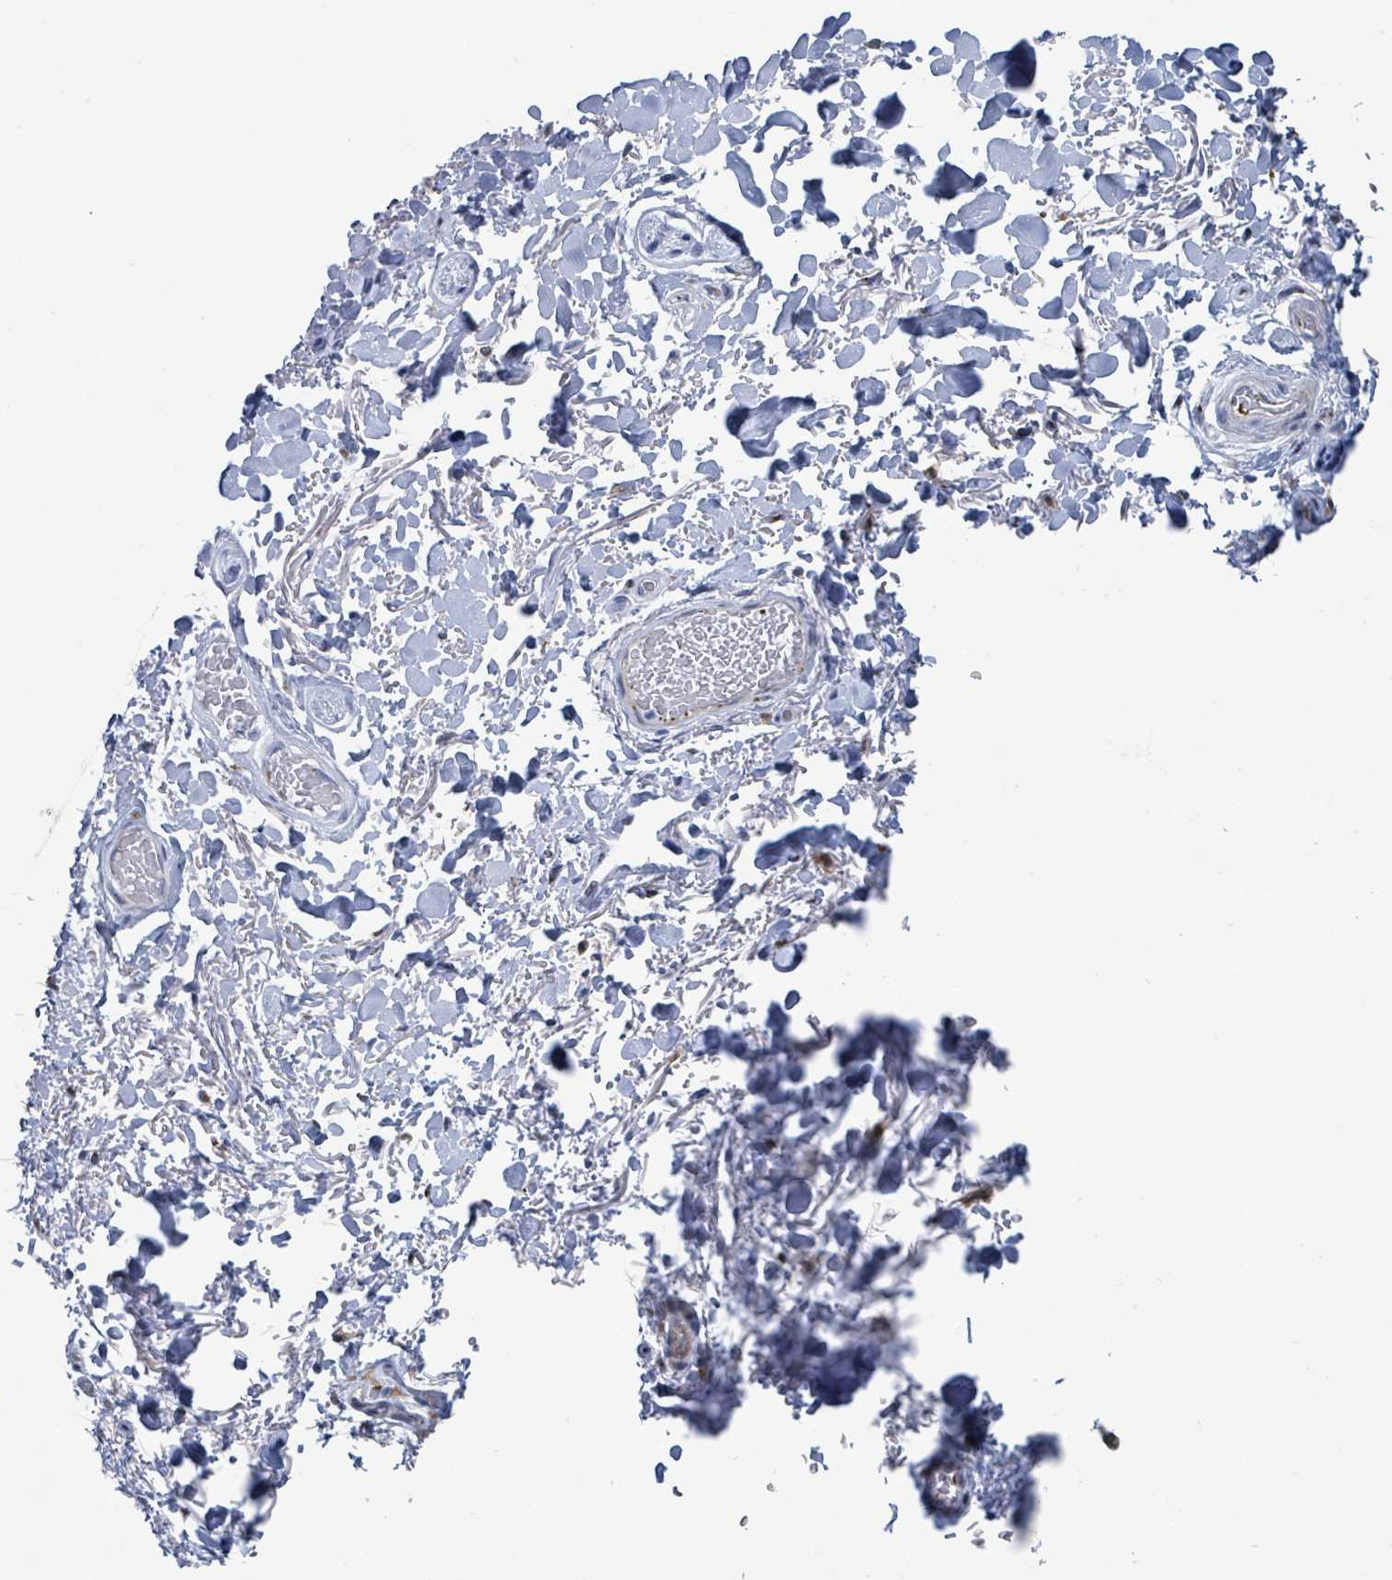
{"staining": {"intensity": "moderate", "quantity": "25%-75%", "location": "cytoplasmic/membranous,nuclear"}, "tissue": "skin", "cell_type": "Epidermal cells", "image_type": "normal", "snomed": [{"axis": "morphology", "description": "Normal tissue, NOS"}, {"axis": "topography", "description": "Anal"}], "caption": "A high-resolution image shows immunohistochemistry staining of normal skin, which displays moderate cytoplasmic/membranous,nuclear staining in about 25%-75% of epidermal cells. (IHC, brightfield microscopy, high magnification).", "gene": "DCAF5", "patient": {"sex": "male", "age": 74}}